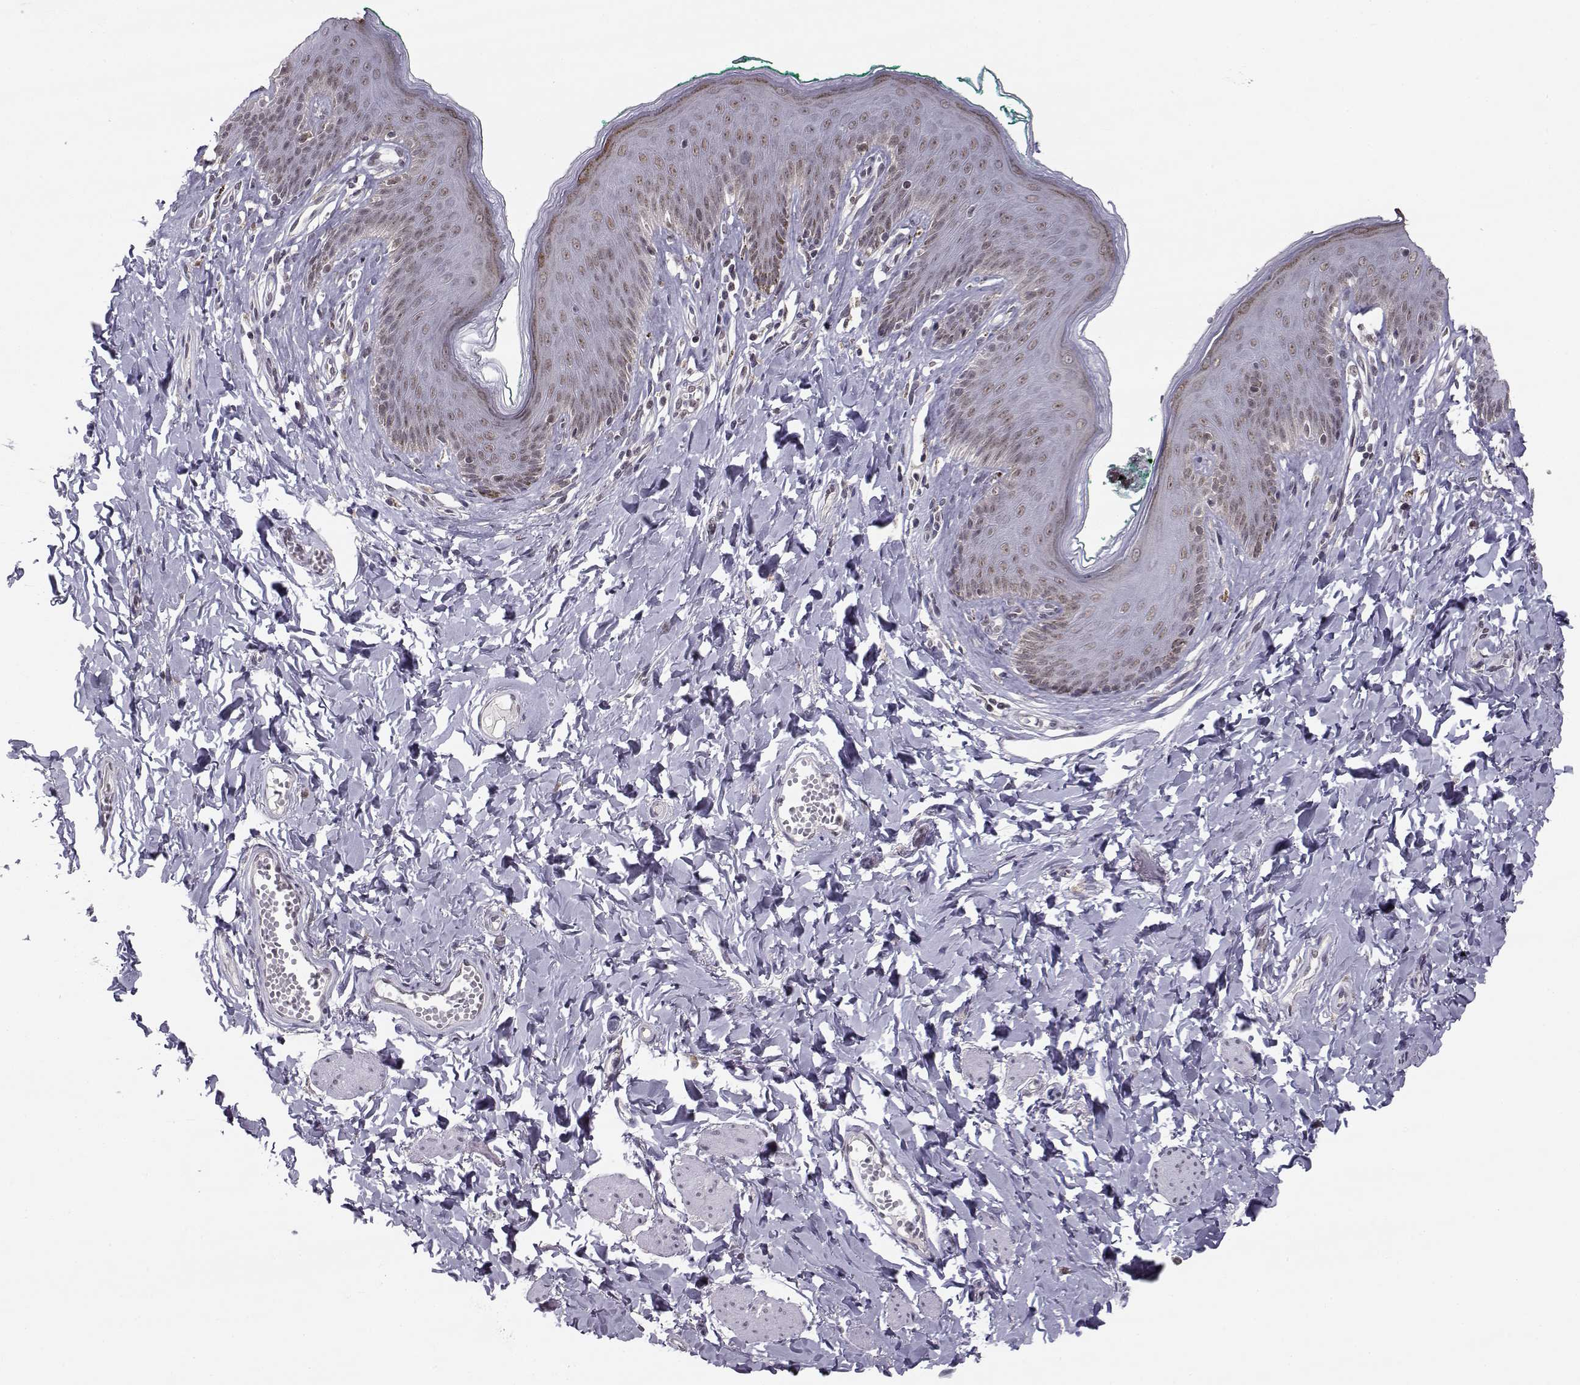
{"staining": {"intensity": "weak", "quantity": "25%-75%", "location": "nuclear"}, "tissue": "skin", "cell_type": "Epidermal cells", "image_type": "normal", "snomed": [{"axis": "morphology", "description": "Normal tissue, NOS"}, {"axis": "topography", "description": "Vulva"}], "caption": "IHC (DAB (3,3'-diaminobenzidine)) staining of normal skin displays weak nuclear protein expression in approximately 25%-75% of epidermal cells.", "gene": "KIF13B", "patient": {"sex": "female", "age": 66}}